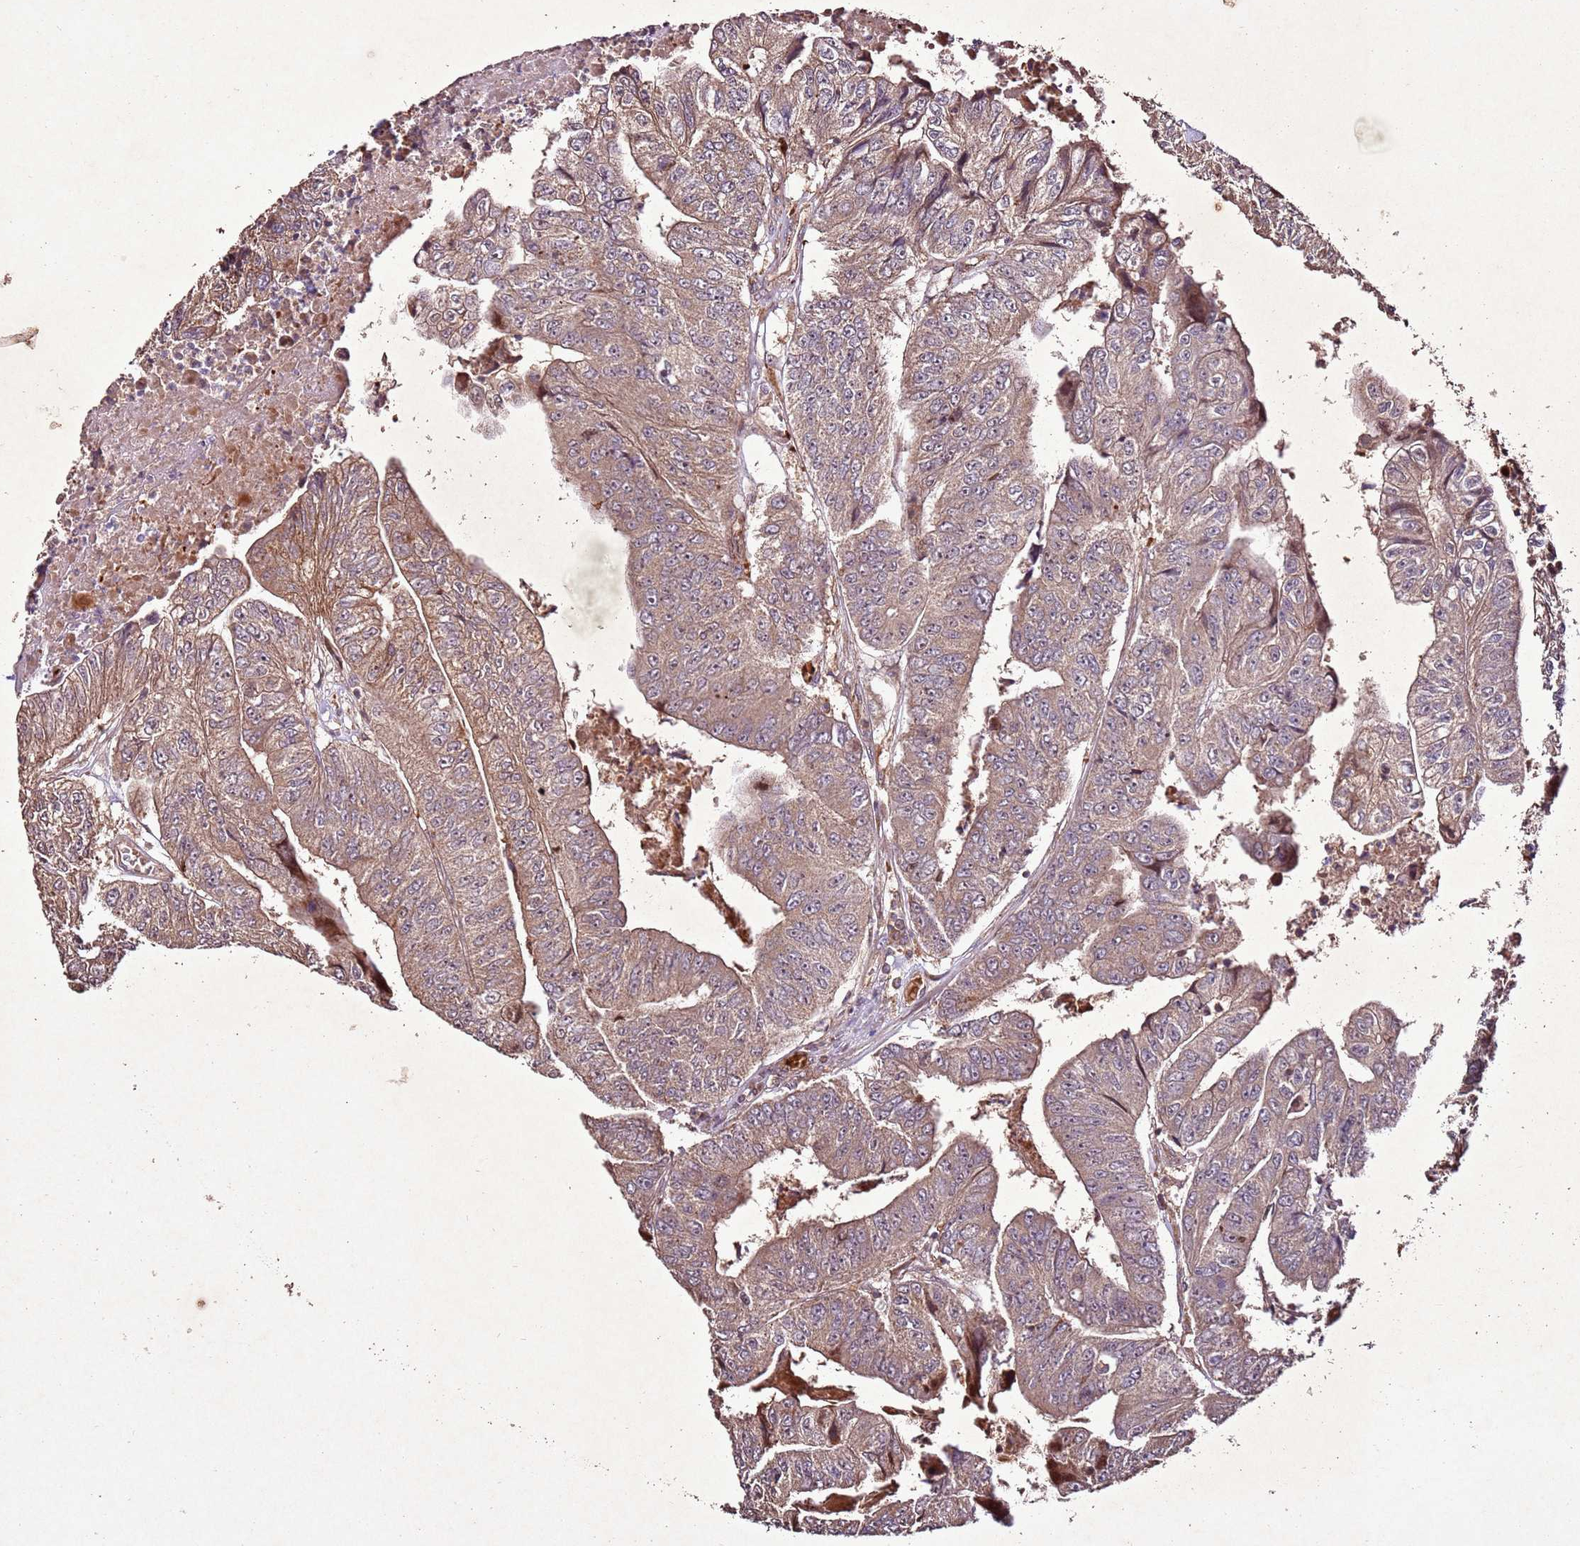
{"staining": {"intensity": "moderate", "quantity": ">75%", "location": "cytoplasmic/membranous"}, "tissue": "colorectal cancer", "cell_type": "Tumor cells", "image_type": "cancer", "snomed": [{"axis": "morphology", "description": "Adenocarcinoma, NOS"}, {"axis": "topography", "description": "Colon"}], "caption": "An IHC histopathology image of tumor tissue is shown. Protein staining in brown labels moderate cytoplasmic/membranous positivity in adenocarcinoma (colorectal) within tumor cells. (IHC, brightfield microscopy, high magnification).", "gene": "PTMA", "patient": {"sex": "female", "age": 67}}